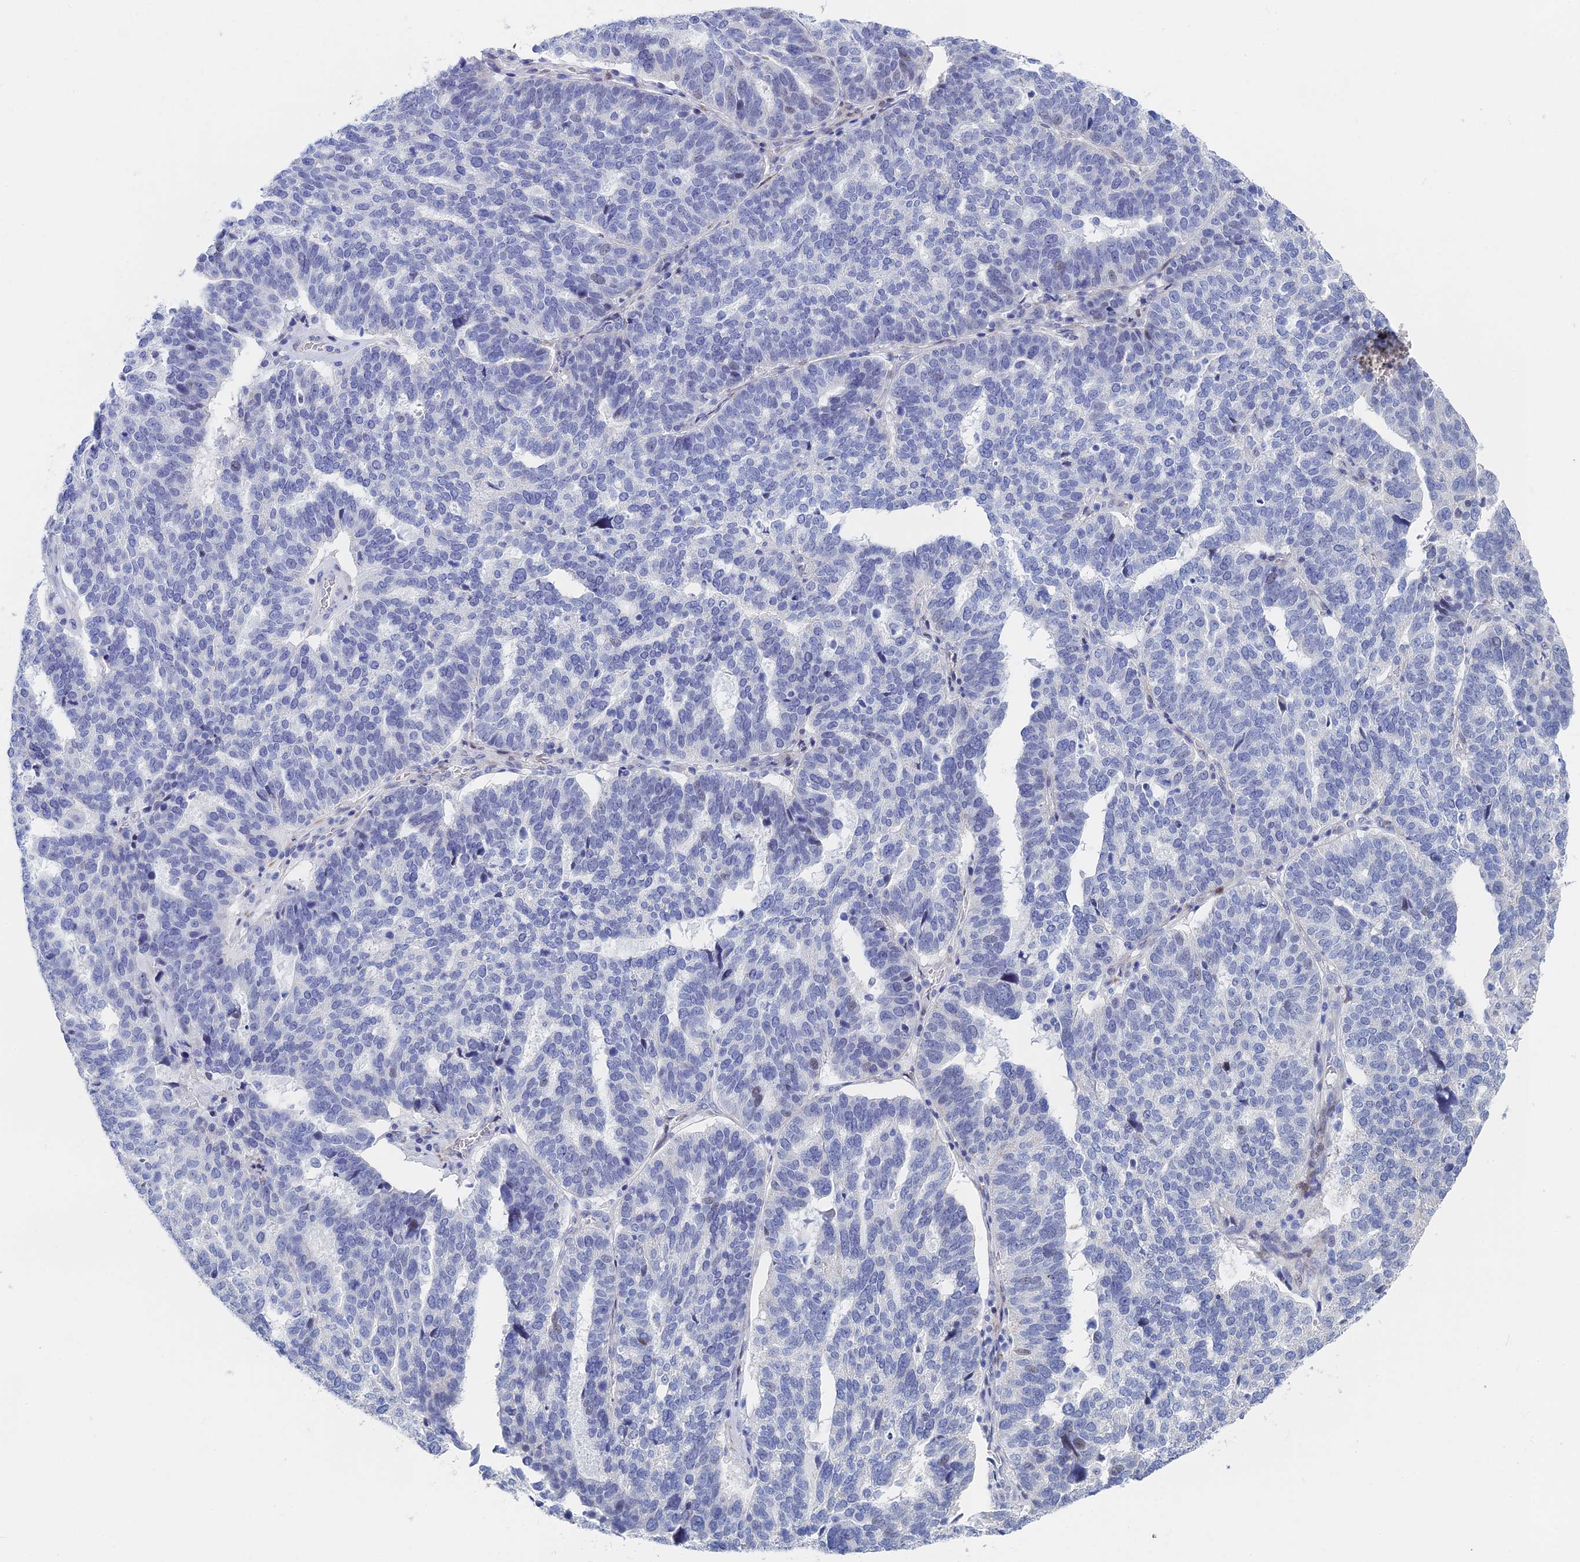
{"staining": {"intensity": "negative", "quantity": "none", "location": "none"}, "tissue": "ovarian cancer", "cell_type": "Tumor cells", "image_type": "cancer", "snomed": [{"axis": "morphology", "description": "Cystadenocarcinoma, serous, NOS"}, {"axis": "topography", "description": "Ovary"}], "caption": "Immunohistochemistry (IHC) of human ovarian cancer (serous cystadenocarcinoma) shows no positivity in tumor cells.", "gene": "DRGX", "patient": {"sex": "female", "age": 59}}